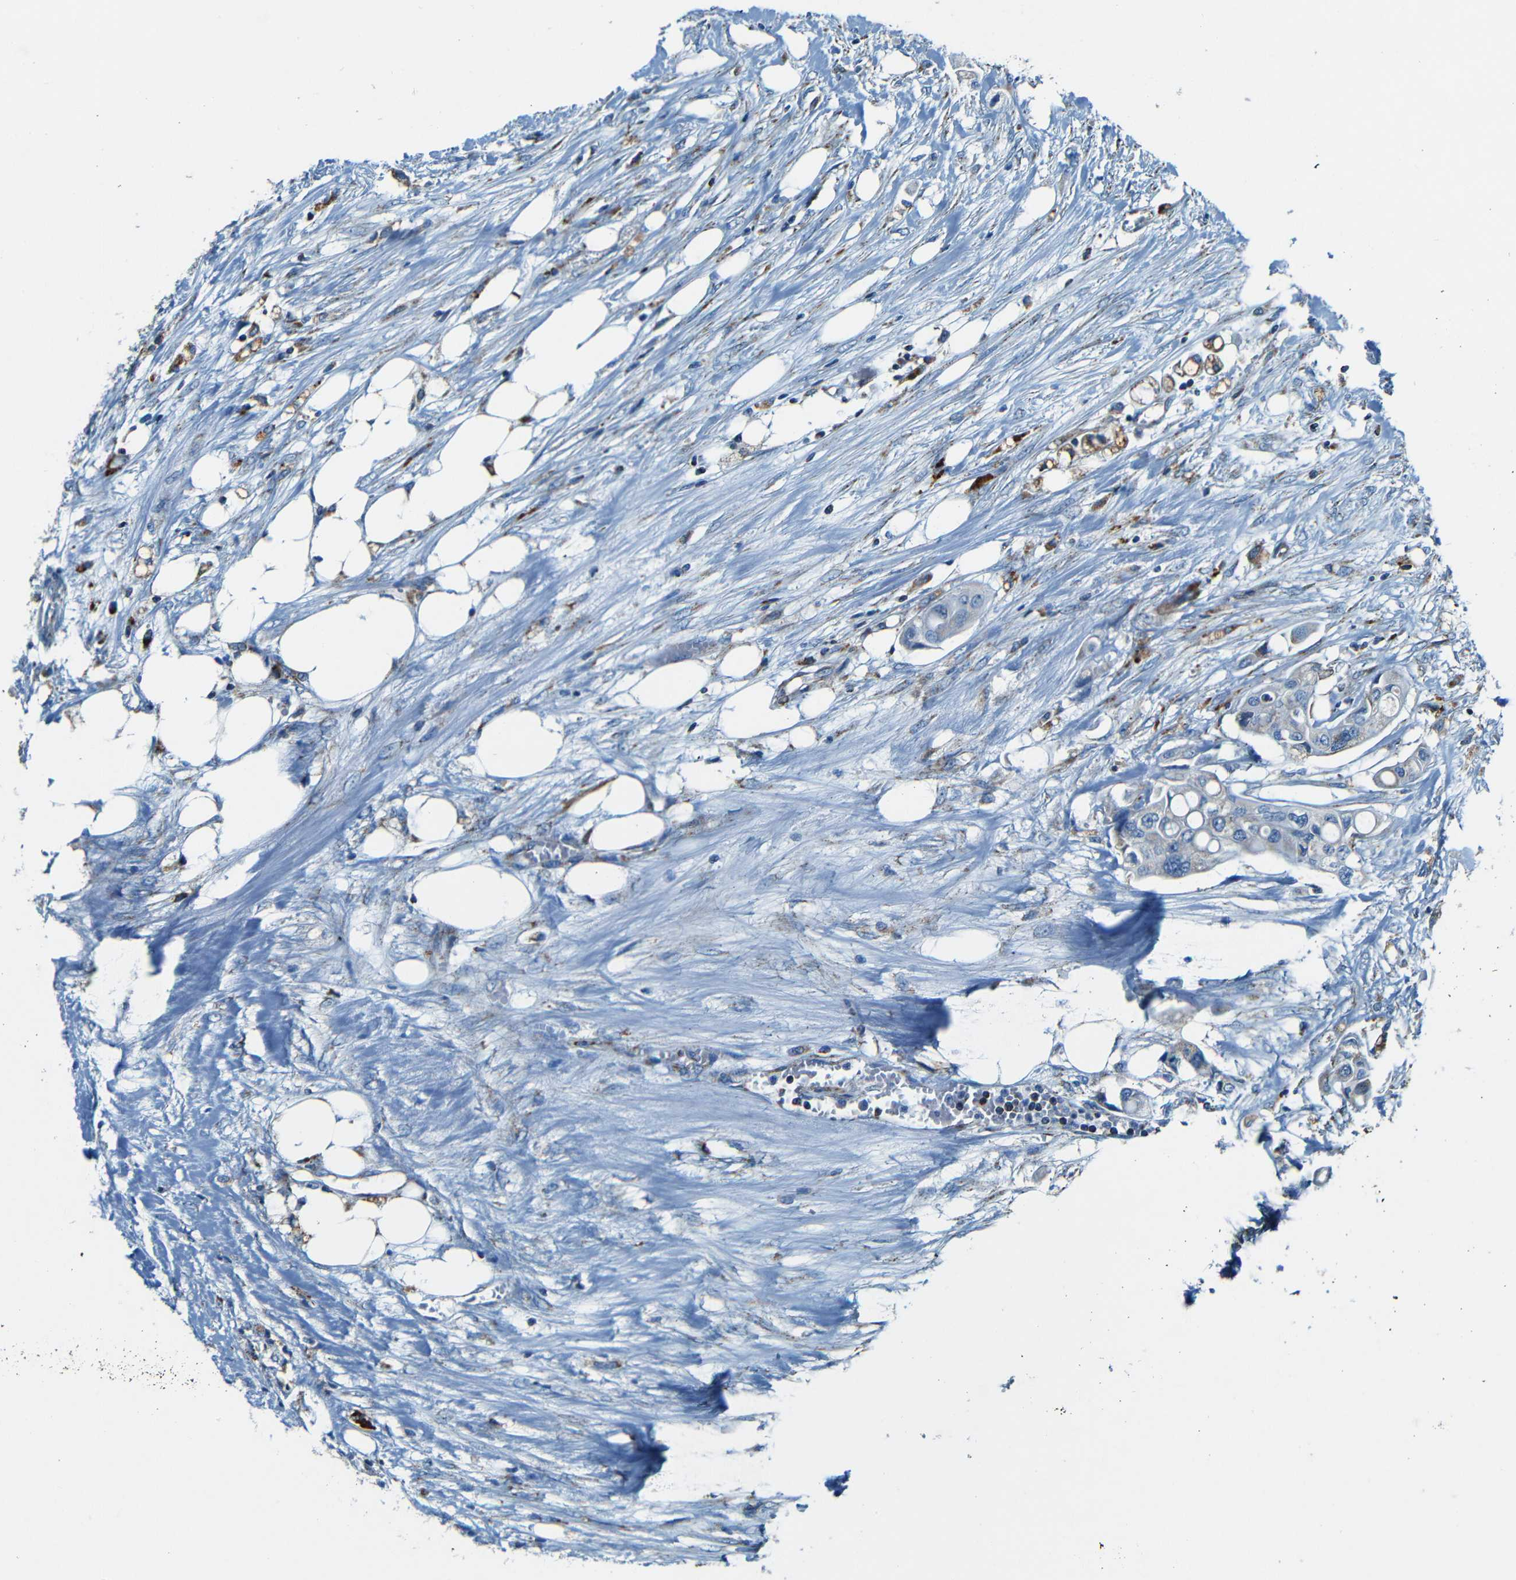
{"staining": {"intensity": "weak", "quantity": "25%-75%", "location": "cytoplasmic/membranous"}, "tissue": "colorectal cancer", "cell_type": "Tumor cells", "image_type": "cancer", "snomed": [{"axis": "morphology", "description": "Adenocarcinoma, NOS"}, {"axis": "topography", "description": "Colon"}], "caption": "Immunohistochemical staining of human adenocarcinoma (colorectal) exhibits low levels of weak cytoplasmic/membranous protein expression in about 25%-75% of tumor cells. (DAB = brown stain, brightfield microscopy at high magnification).", "gene": "WSCD2", "patient": {"sex": "female", "age": 57}}